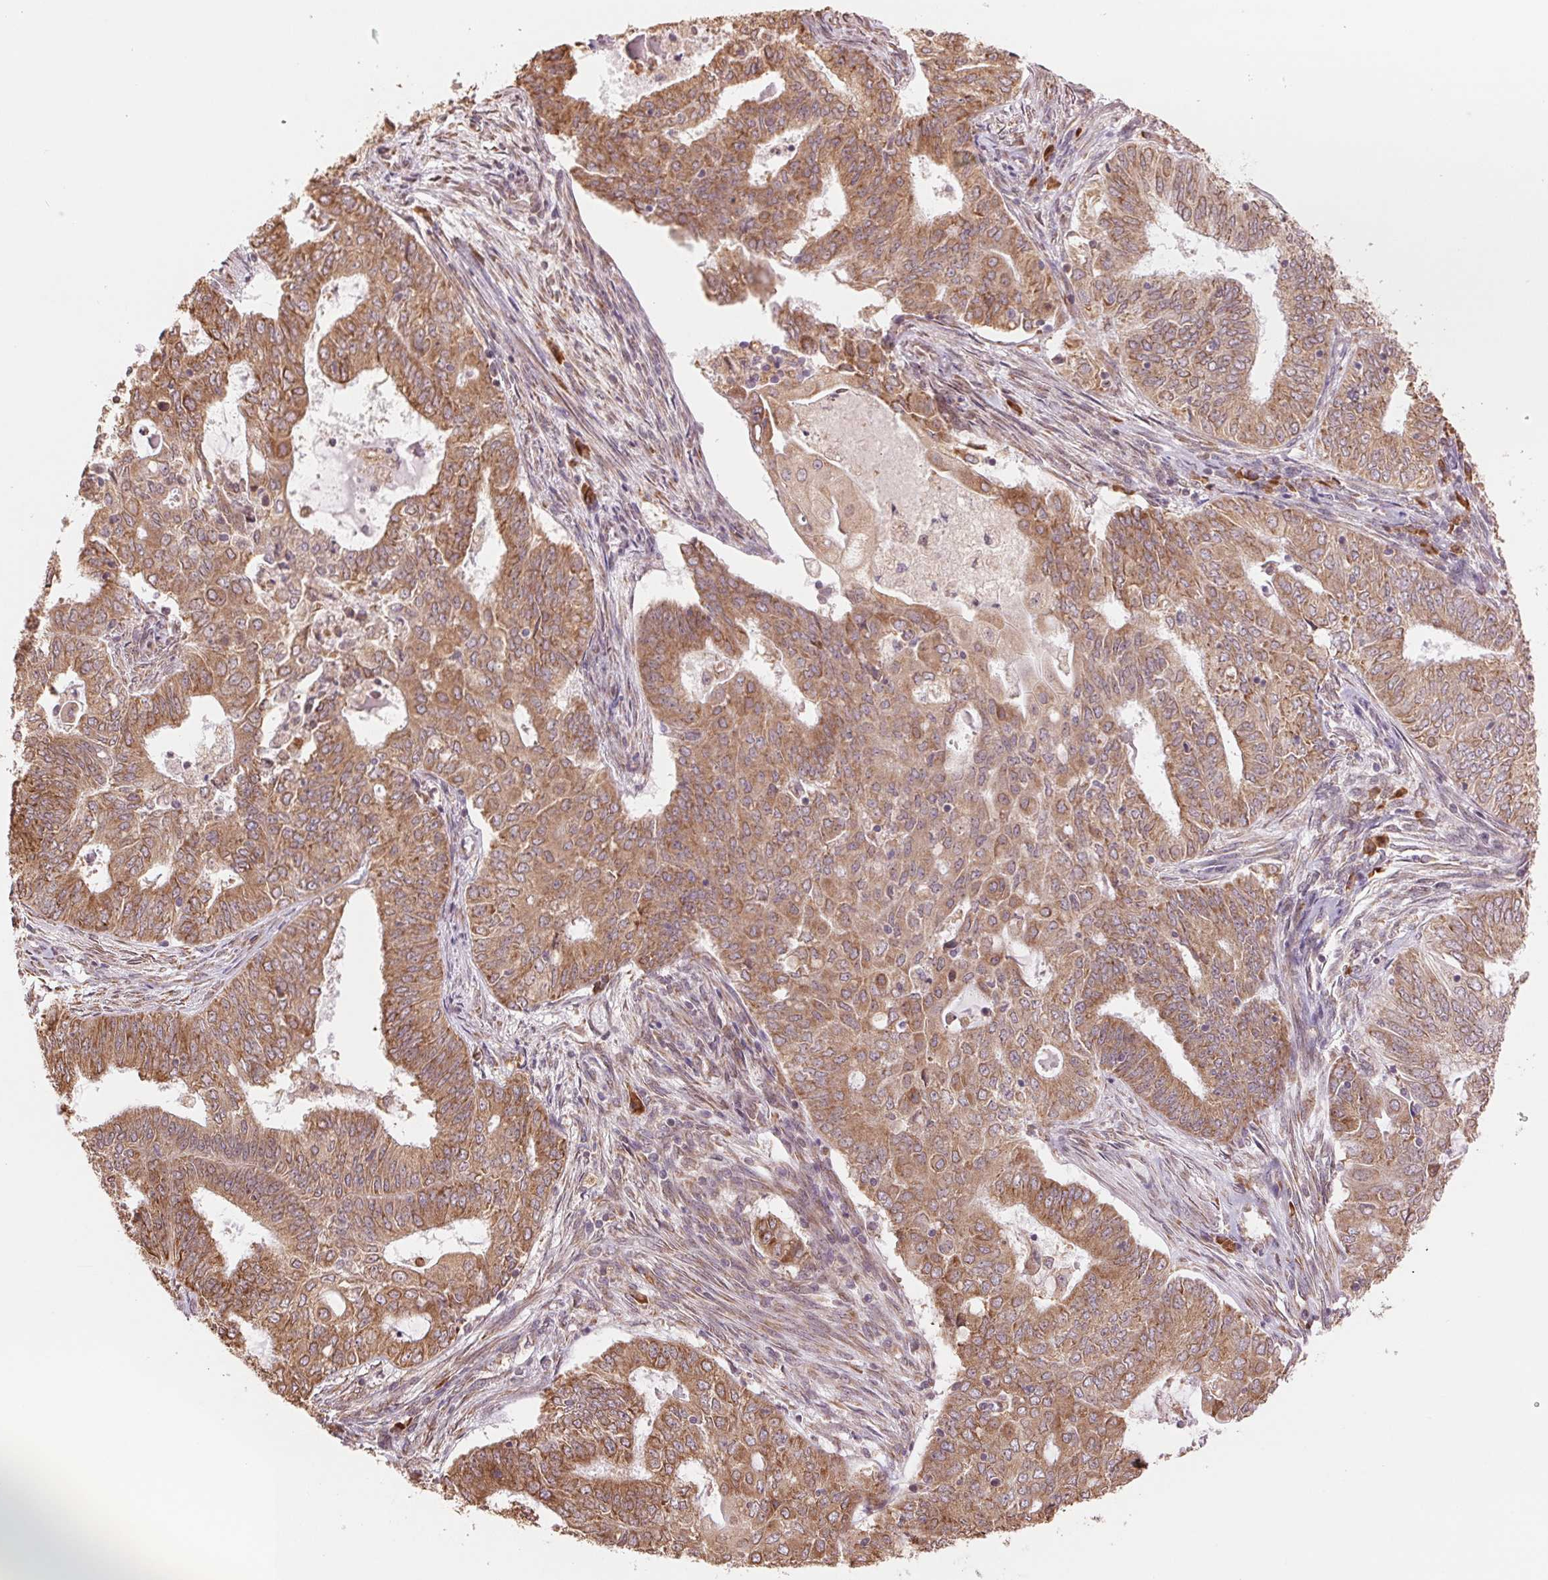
{"staining": {"intensity": "moderate", "quantity": ">75%", "location": "cytoplasmic/membranous"}, "tissue": "endometrial cancer", "cell_type": "Tumor cells", "image_type": "cancer", "snomed": [{"axis": "morphology", "description": "Adenocarcinoma, NOS"}, {"axis": "topography", "description": "Endometrium"}], "caption": "The photomicrograph reveals immunohistochemical staining of adenocarcinoma (endometrial). There is moderate cytoplasmic/membranous staining is seen in approximately >75% of tumor cells.", "gene": "RPN1", "patient": {"sex": "female", "age": 62}}